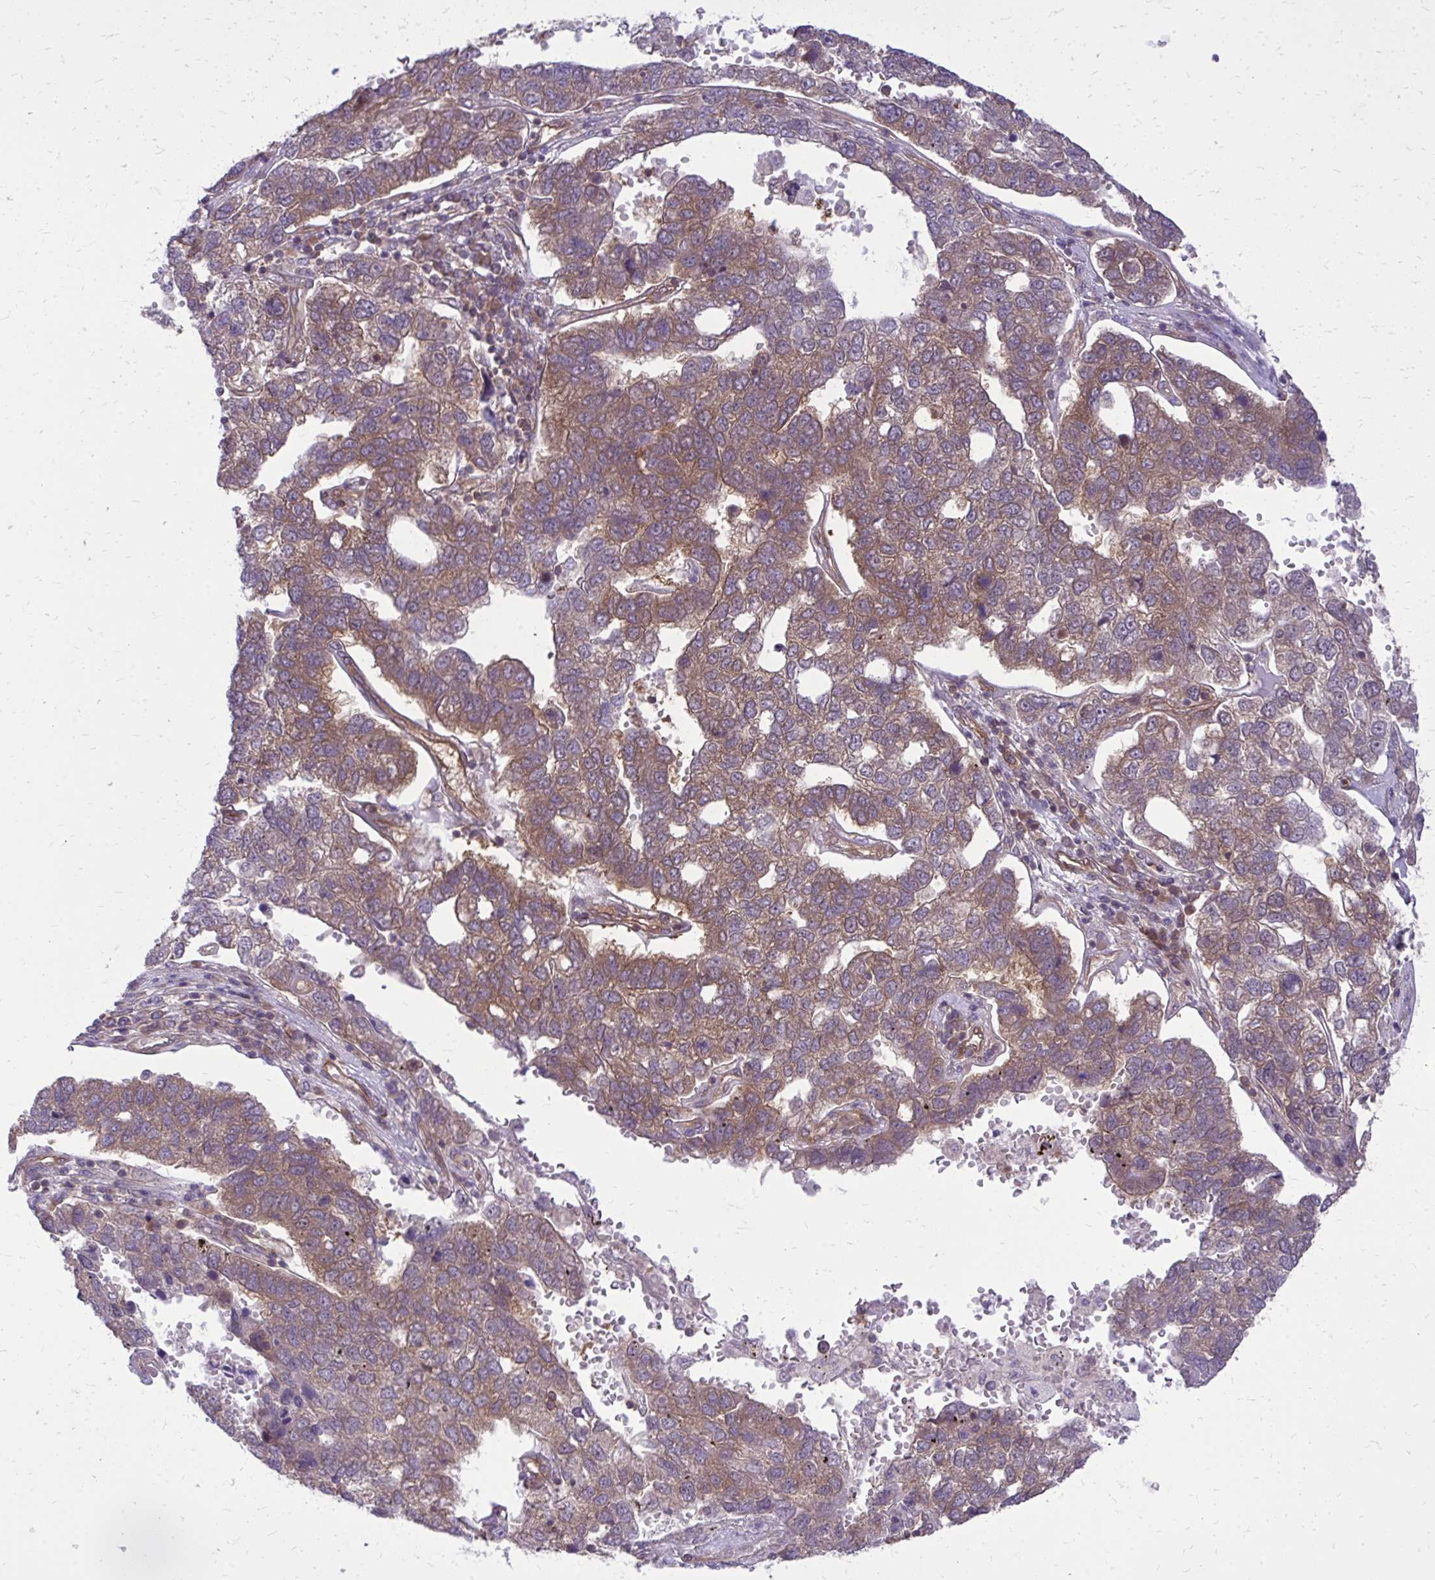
{"staining": {"intensity": "moderate", "quantity": "25%-75%", "location": "cytoplasmic/membranous"}, "tissue": "pancreatic cancer", "cell_type": "Tumor cells", "image_type": "cancer", "snomed": [{"axis": "morphology", "description": "Adenocarcinoma, NOS"}, {"axis": "topography", "description": "Pancreas"}], "caption": "Adenocarcinoma (pancreatic) was stained to show a protein in brown. There is medium levels of moderate cytoplasmic/membranous positivity in approximately 25%-75% of tumor cells.", "gene": "PPP5C", "patient": {"sex": "female", "age": 61}}